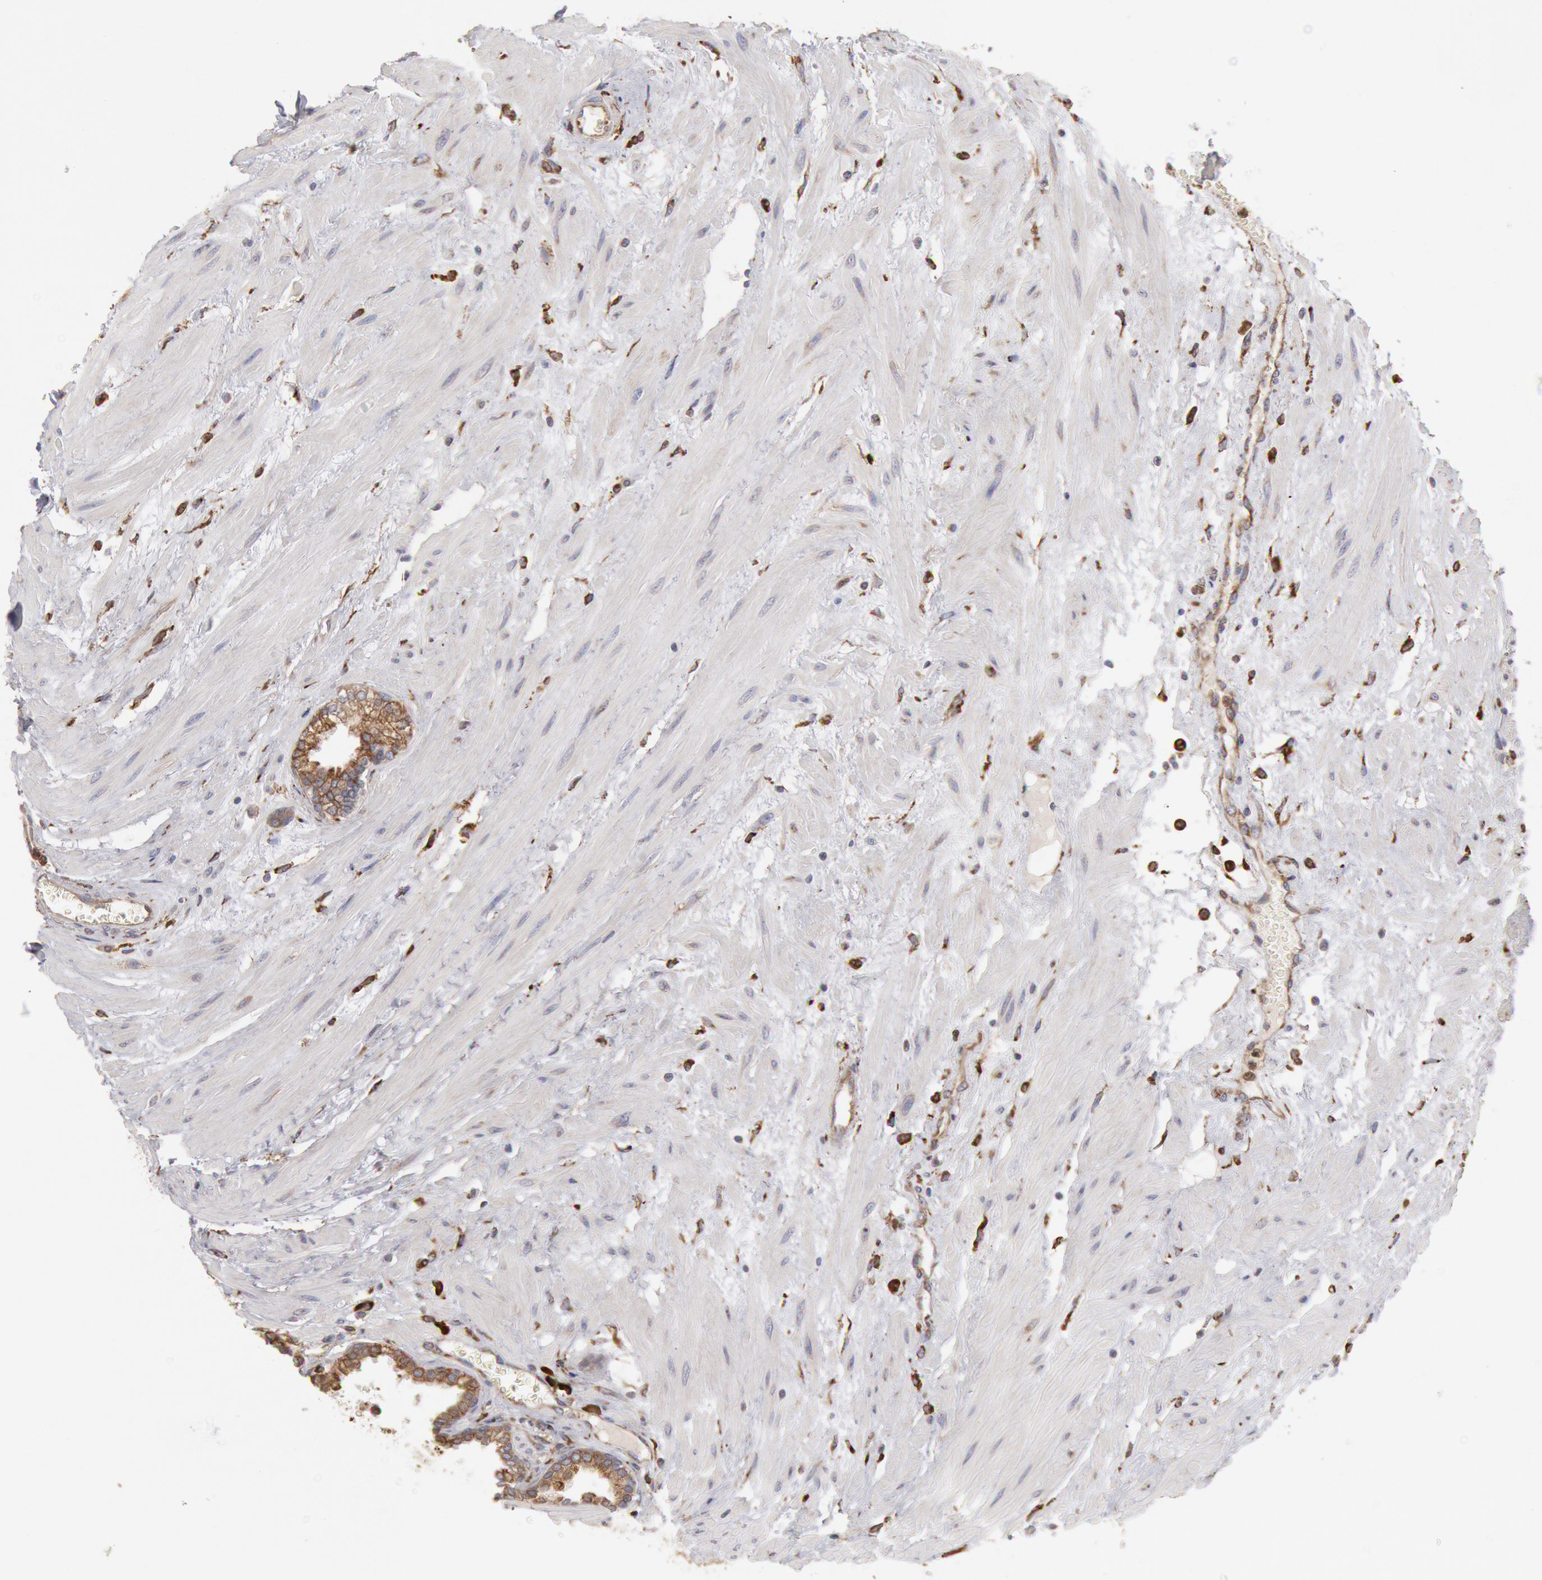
{"staining": {"intensity": "strong", "quantity": ">75%", "location": "cytoplasmic/membranous"}, "tissue": "prostate", "cell_type": "Glandular cells", "image_type": "normal", "snomed": [{"axis": "morphology", "description": "Normal tissue, NOS"}, {"axis": "topography", "description": "Prostate"}], "caption": "This is a histology image of immunohistochemistry staining of unremarkable prostate, which shows strong positivity in the cytoplasmic/membranous of glandular cells.", "gene": "ERP44", "patient": {"sex": "male", "age": 64}}